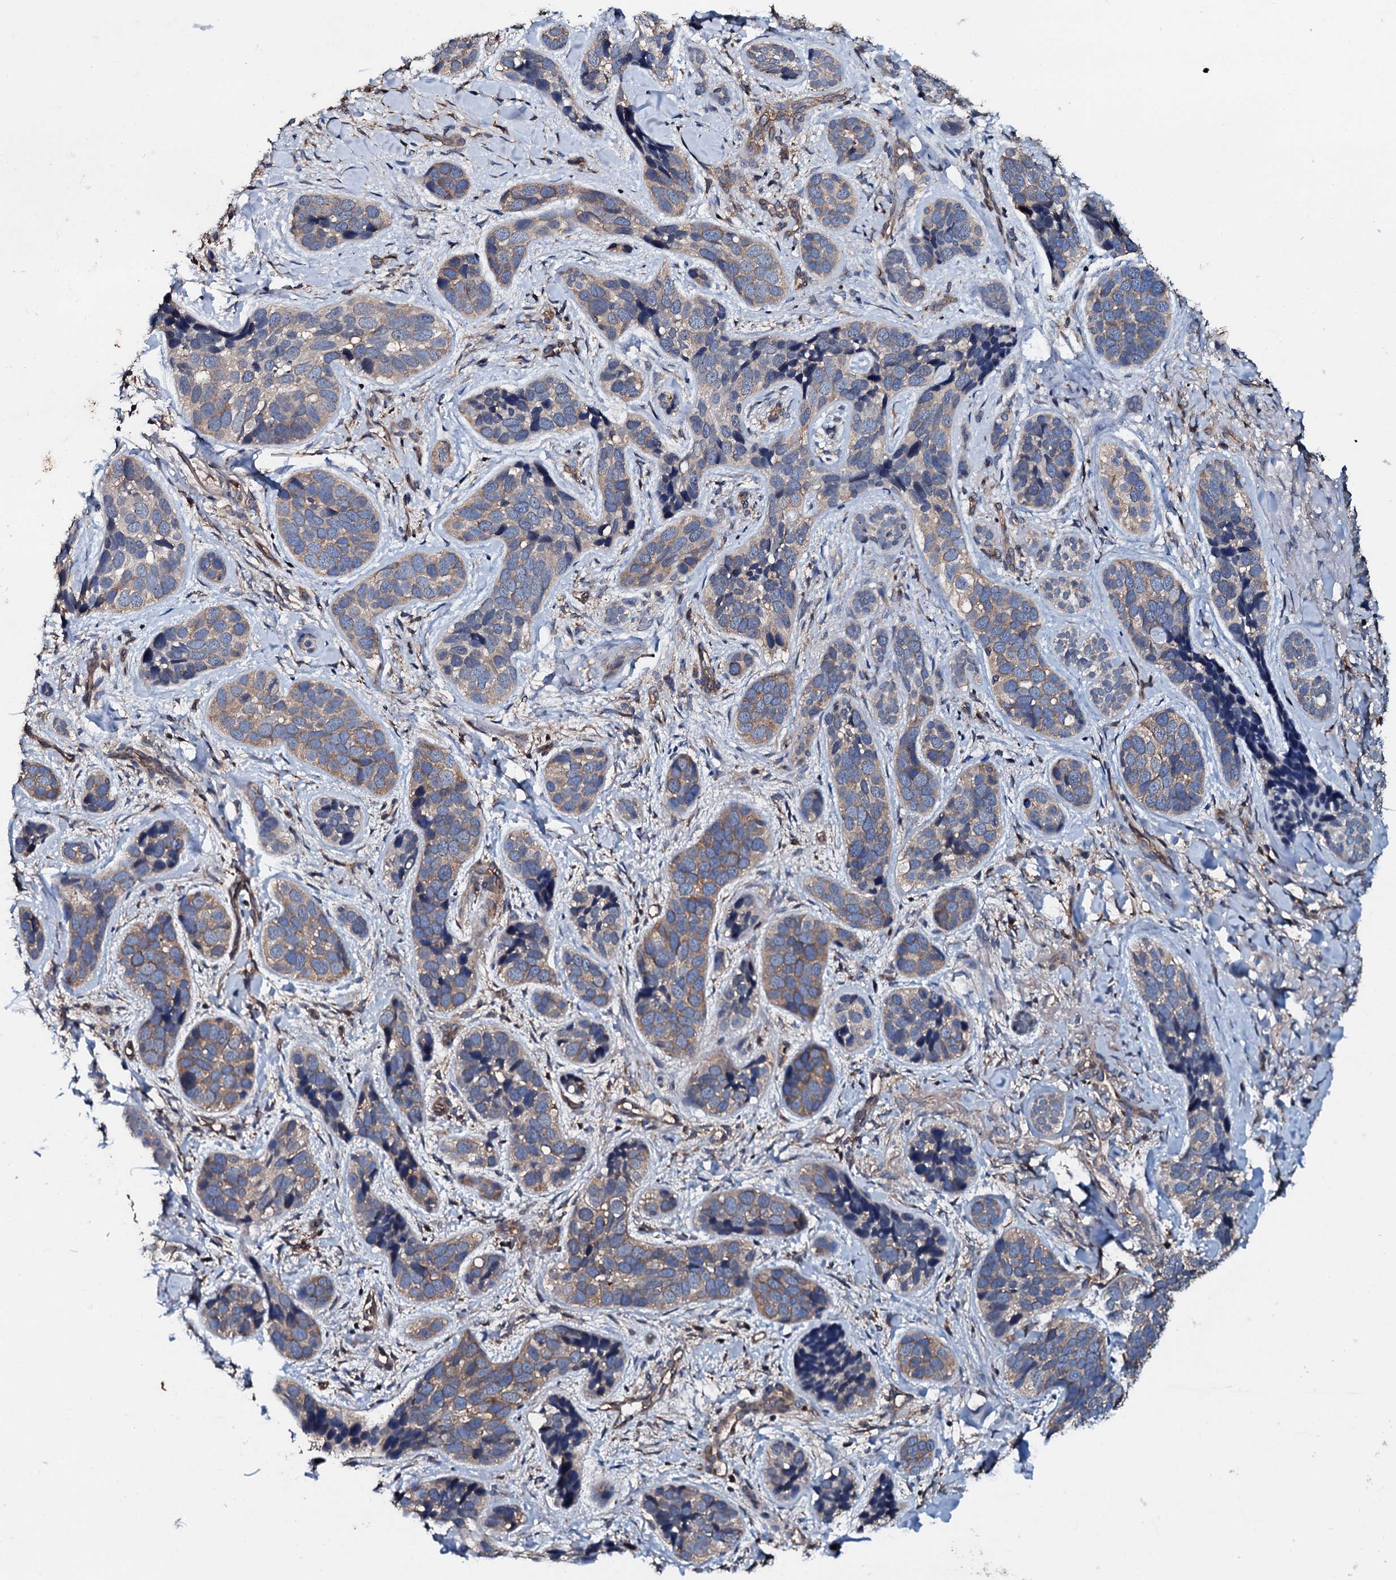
{"staining": {"intensity": "moderate", "quantity": "25%-75%", "location": "cytoplasmic/membranous"}, "tissue": "skin cancer", "cell_type": "Tumor cells", "image_type": "cancer", "snomed": [{"axis": "morphology", "description": "Basal cell carcinoma"}, {"axis": "topography", "description": "Skin"}], "caption": "The immunohistochemical stain shows moderate cytoplasmic/membranous staining in tumor cells of skin cancer (basal cell carcinoma) tissue. (Stains: DAB in brown, nuclei in blue, Microscopy: brightfield microscopy at high magnification).", "gene": "GRK2", "patient": {"sex": "male", "age": 71}}